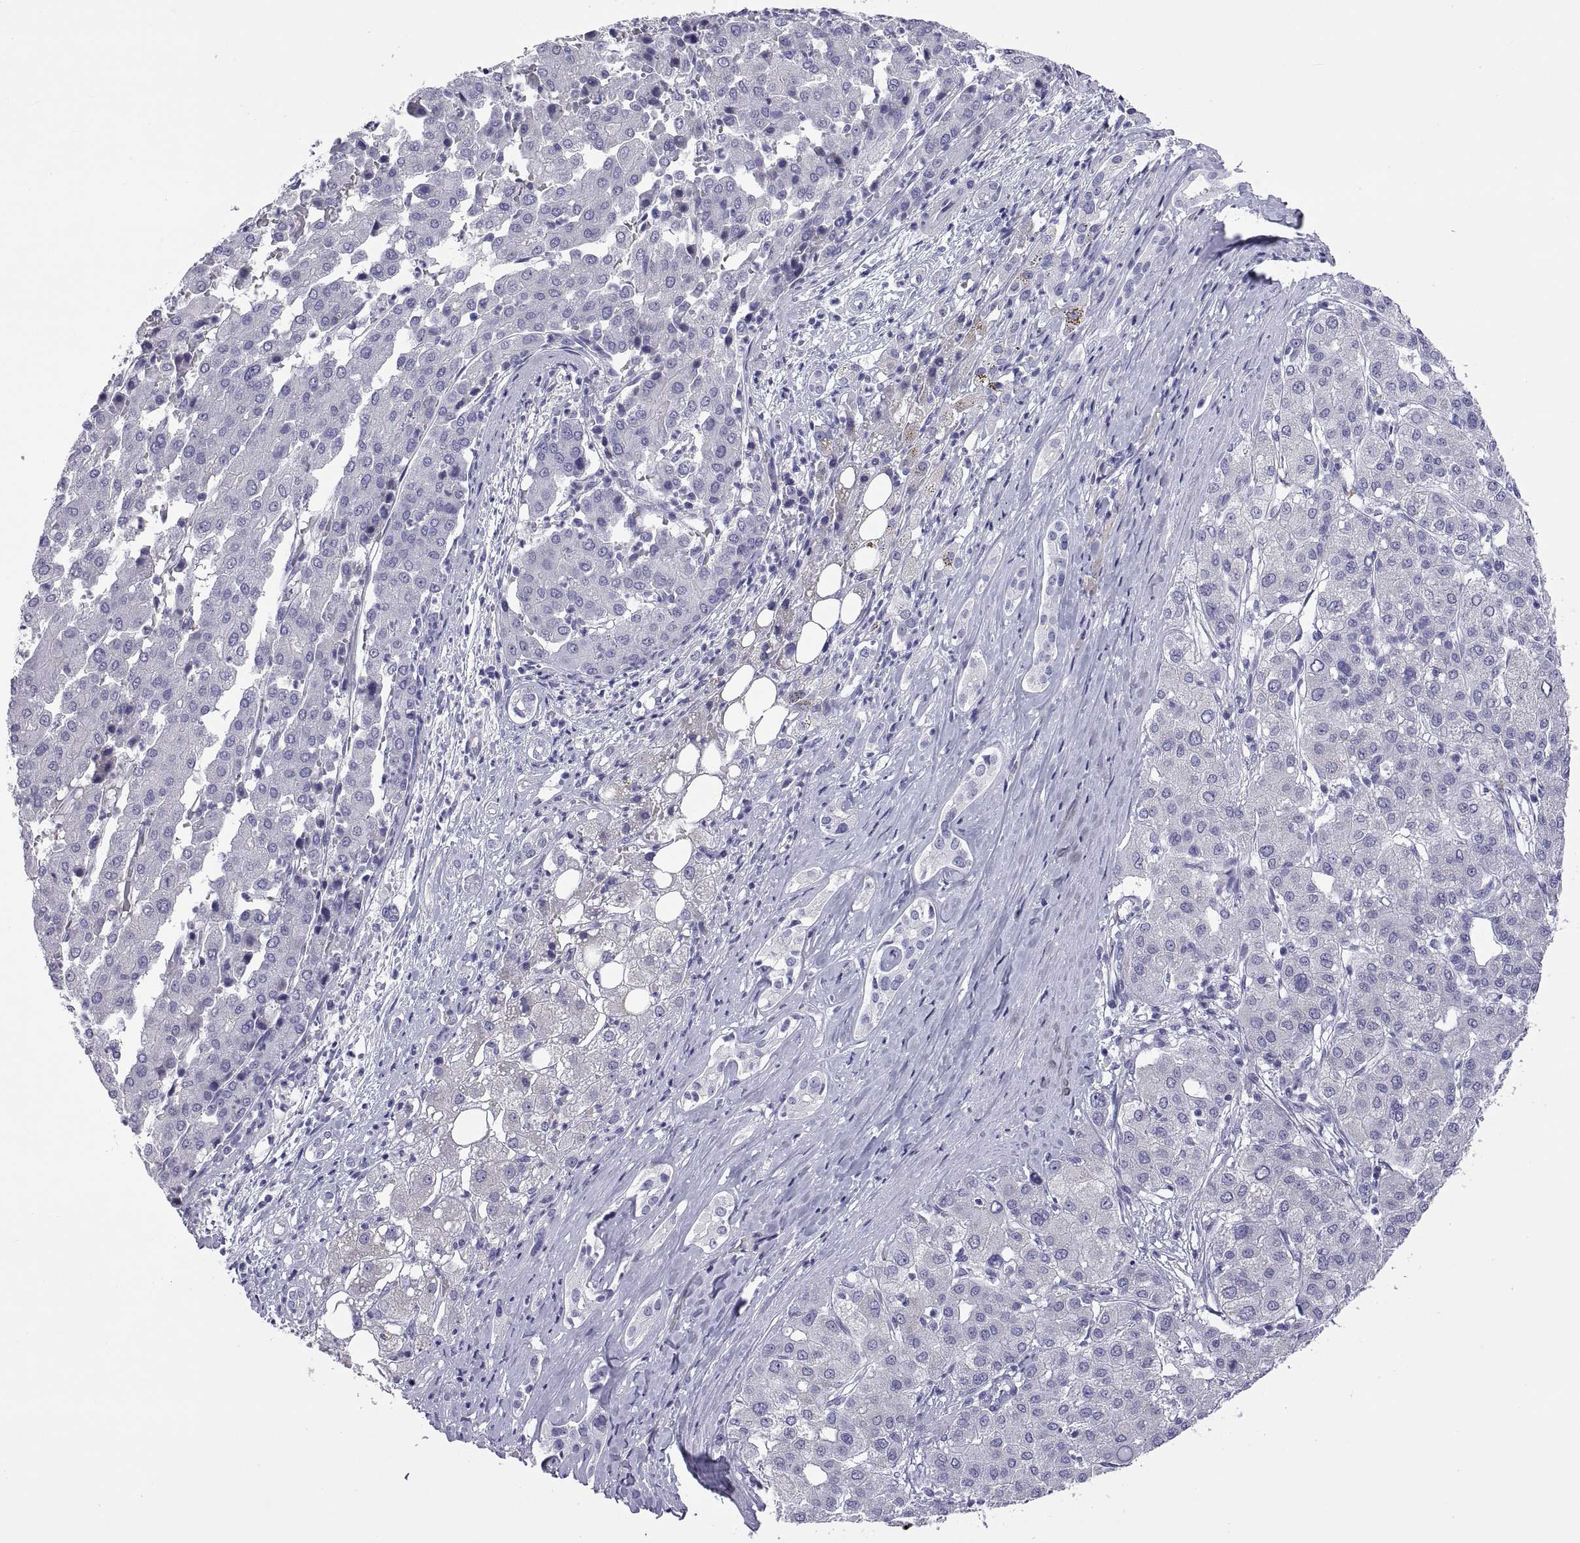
{"staining": {"intensity": "negative", "quantity": "none", "location": "none"}, "tissue": "liver cancer", "cell_type": "Tumor cells", "image_type": "cancer", "snomed": [{"axis": "morphology", "description": "Carcinoma, Hepatocellular, NOS"}, {"axis": "topography", "description": "Liver"}], "caption": "Immunohistochemistry histopathology image of neoplastic tissue: liver cancer stained with DAB (3,3'-diaminobenzidine) reveals no significant protein expression in tumor cells.", "gene": "VSX2", "patient": {"sex": "male", "age": 65}}